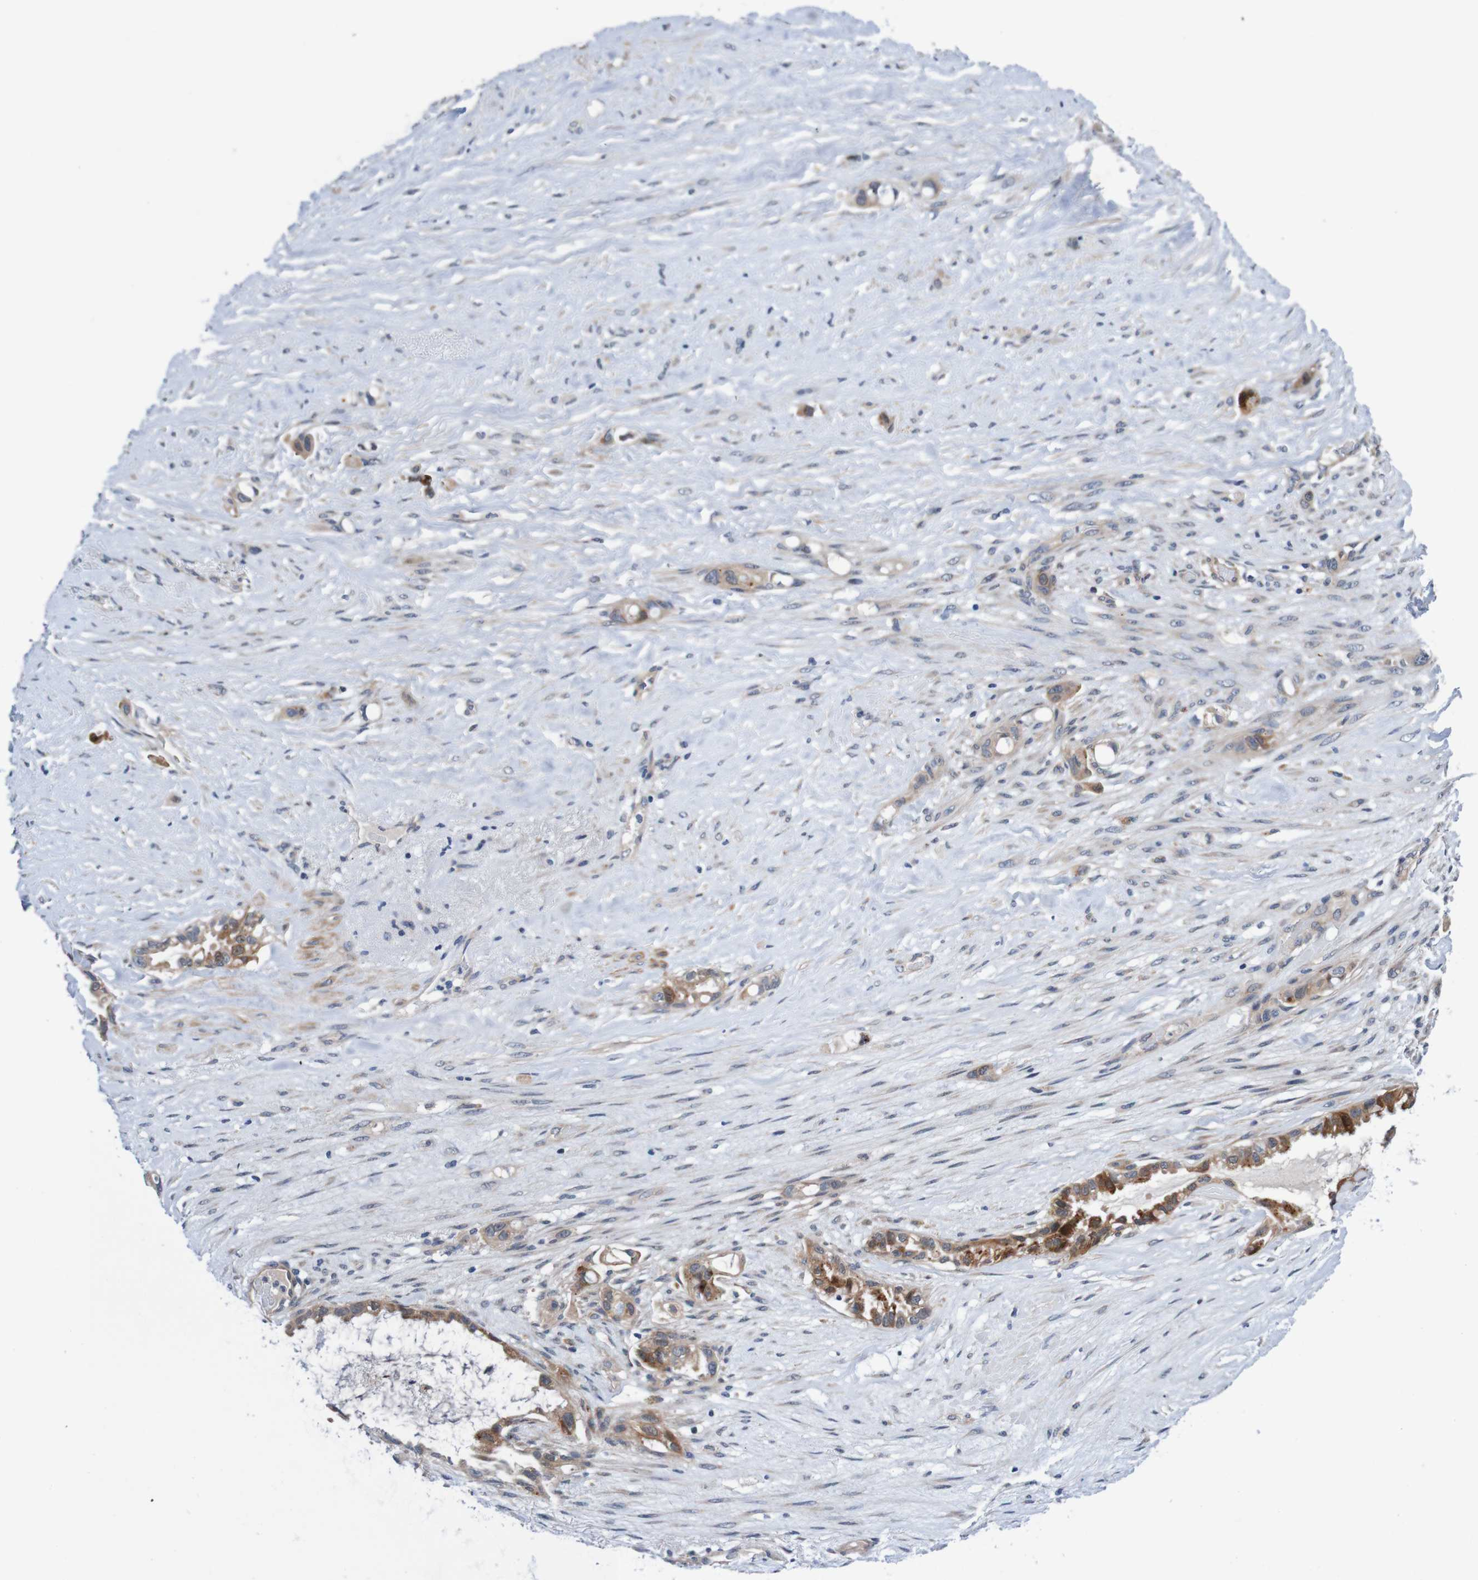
{"staining": {"intensity": "strong", "quantity": ">75%", "location": "cytoplasmic/membranous"}, "tissue": "liver cancer", "cell_type": "Tumor cells", "image_type": "cancer", "snomed": [{"axis": "morphology", "description": "Cholangiocarcinoma"}, {"axis": "topography", "description": "Liver"}], "caption": "Liver cancer stained with DAB (3,3'-diaminobenzidine) immunohistochemistry demonstrates high levels of strong cytoplasmic/membranous positivity in about >75% of tumor cells.", "gene": "CPED1", "patient": {"sex": "female", "age": 65}}